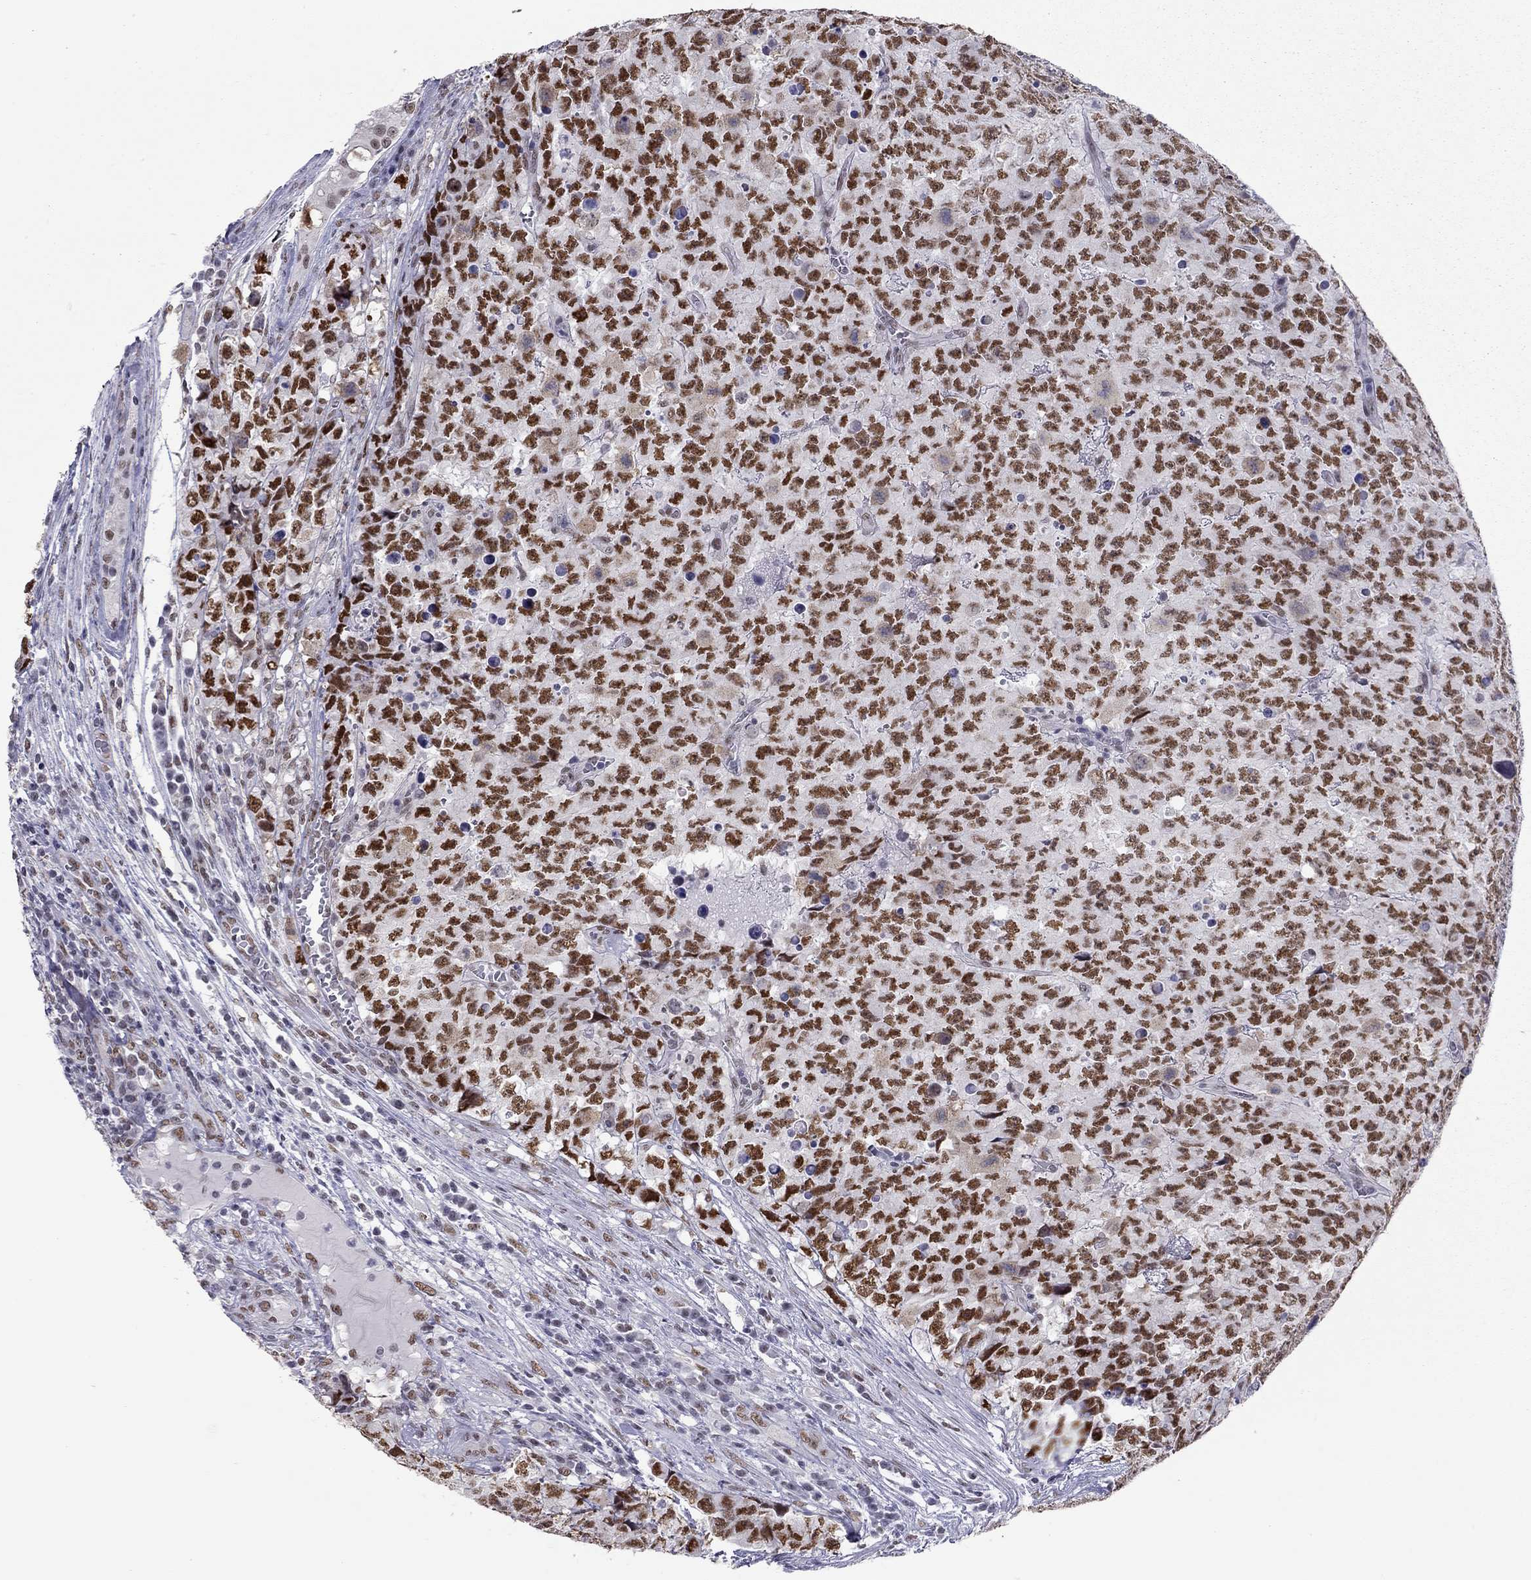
{"staining": {"intensity": "strong", "quantity": ">75%", "location": "nuclear"}, "tissue": "testis cancer", "cell_type": "Tumor cells", "image_type": "cancer", "snomed": [{"axis": "morphology", "description": "Carcinoma, Embryonal, NOS"}, {"axis": "topography", "description": "Testis"}], "caption": "This is an image of immunohistochemistry staining of testis cancer (embryonal carcinoma), which shows strong staining in the nuclear of tumor cells.", "gene": "DOT1L", "patient": {"sex": "male", "age": 23}}